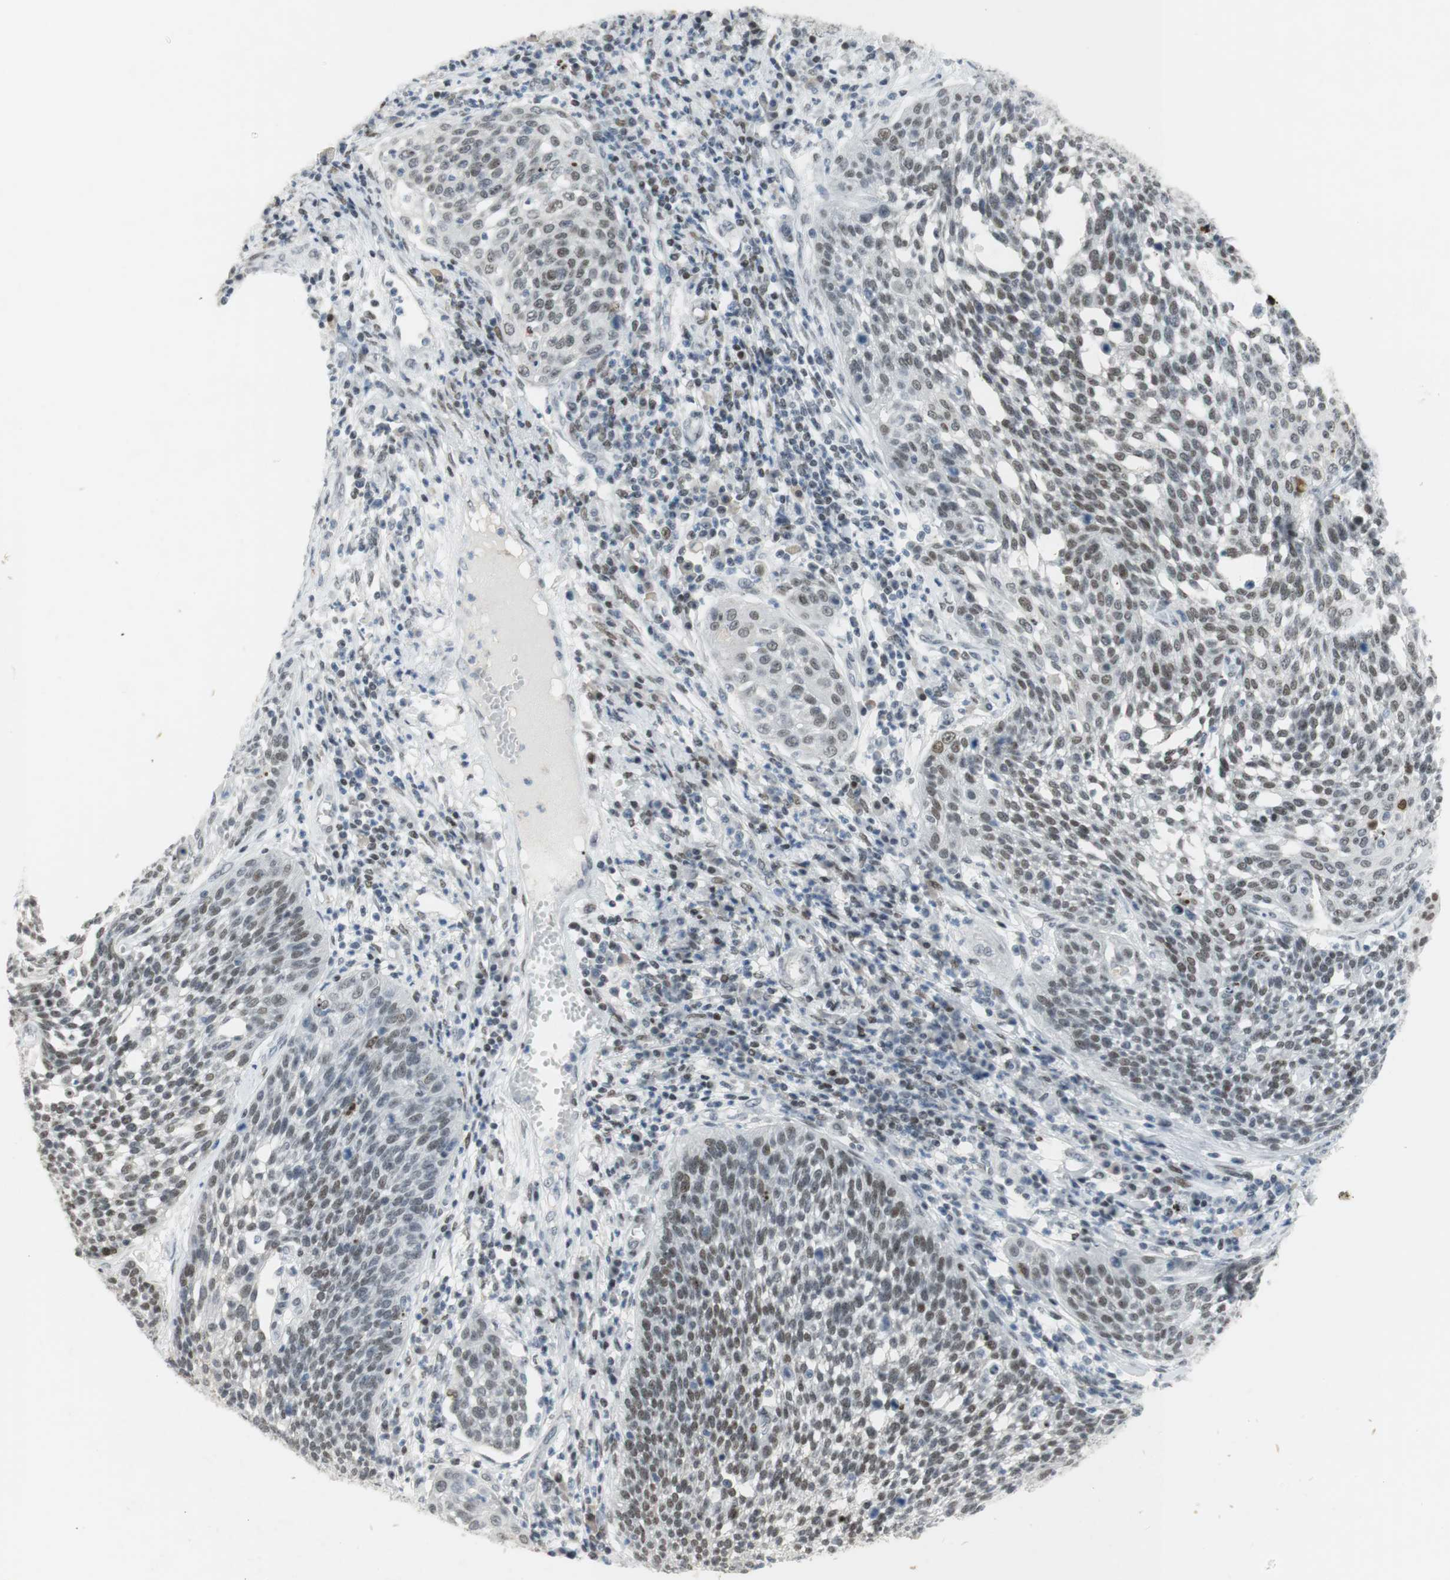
{"staining": {"intensity": "moderate", "quantity": ">75%", "location": "nuclear"}, "tissue": "cervical cancer", "cell_type": "Tumor cells", "image_type": "cancer", "snomed": [{"axis": "morphology", "description": "Squamous cell carcinoma, NOS"}, {"axis": "topography", "description": "Cervix"}], "caption": "Squamous cell carcinoma (cervical) stained with immunohistochemistry (IHC) displays moderate nuclear staining in about >75% of tumor cells. (DAB = brown stain, brightfield microscopy at high magnification).", "gene": "BMI1", "patient": {"sex": "female", "age": 34}}